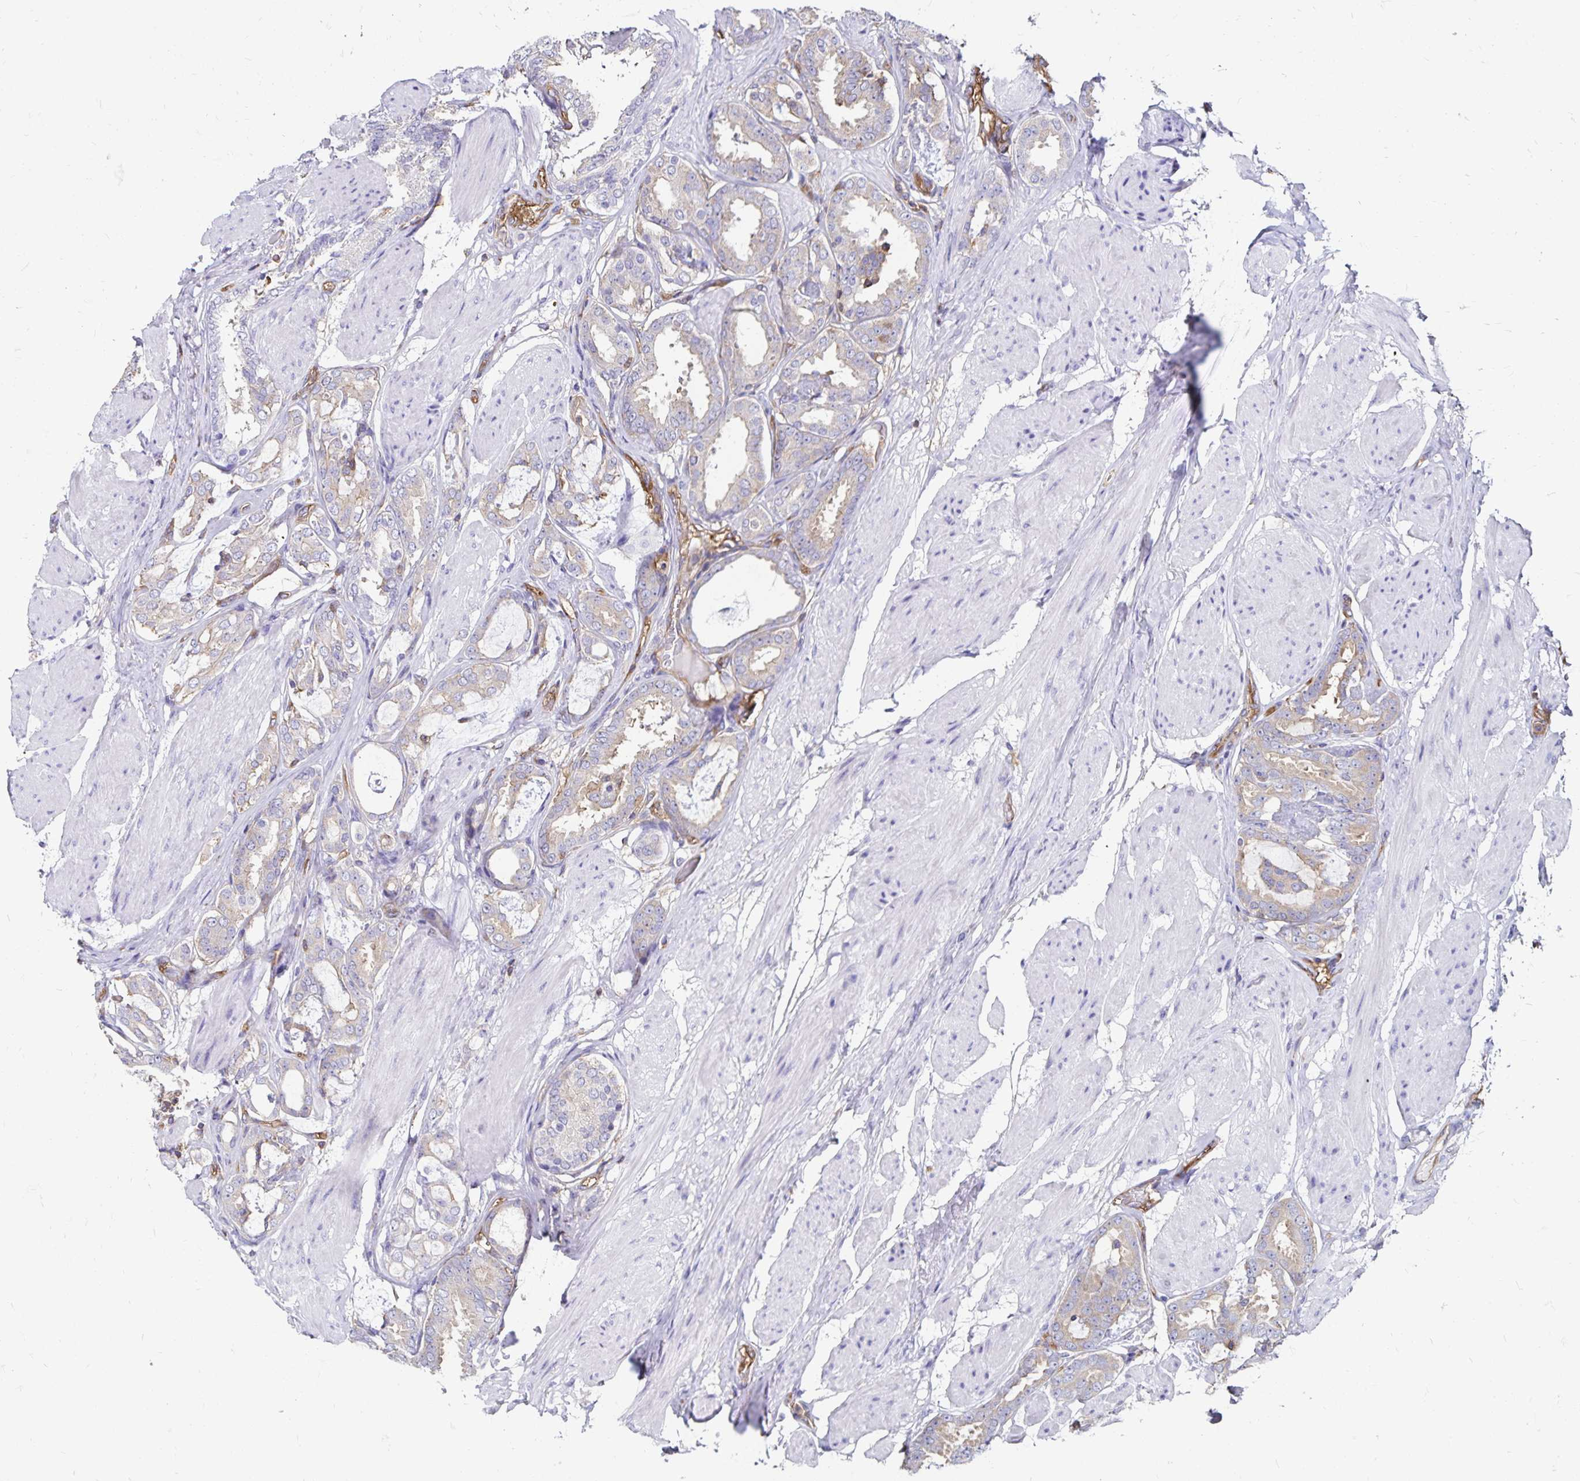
{"staining": {"intensity": "weak", "quantity": "<25%", "location": "cytoplasmic/membranous"}, "tissue": "prostate cancer", "cell_type": "Tumor cells", "image_type": "cancer", "snomed": [{"axis": "morphology", "description": "Adenocarcinoma, High grade"}, {"axis": "topography", "description": "Prostate"}], "caption": "Prostate cancer (adenocarcinoma (high-grade)) stained for a protein using immunohistochemistry (IHC) exhibits no expression tumor cells.", "gene": "RPRML", "patient": {"sex": "male", "age": 63}}